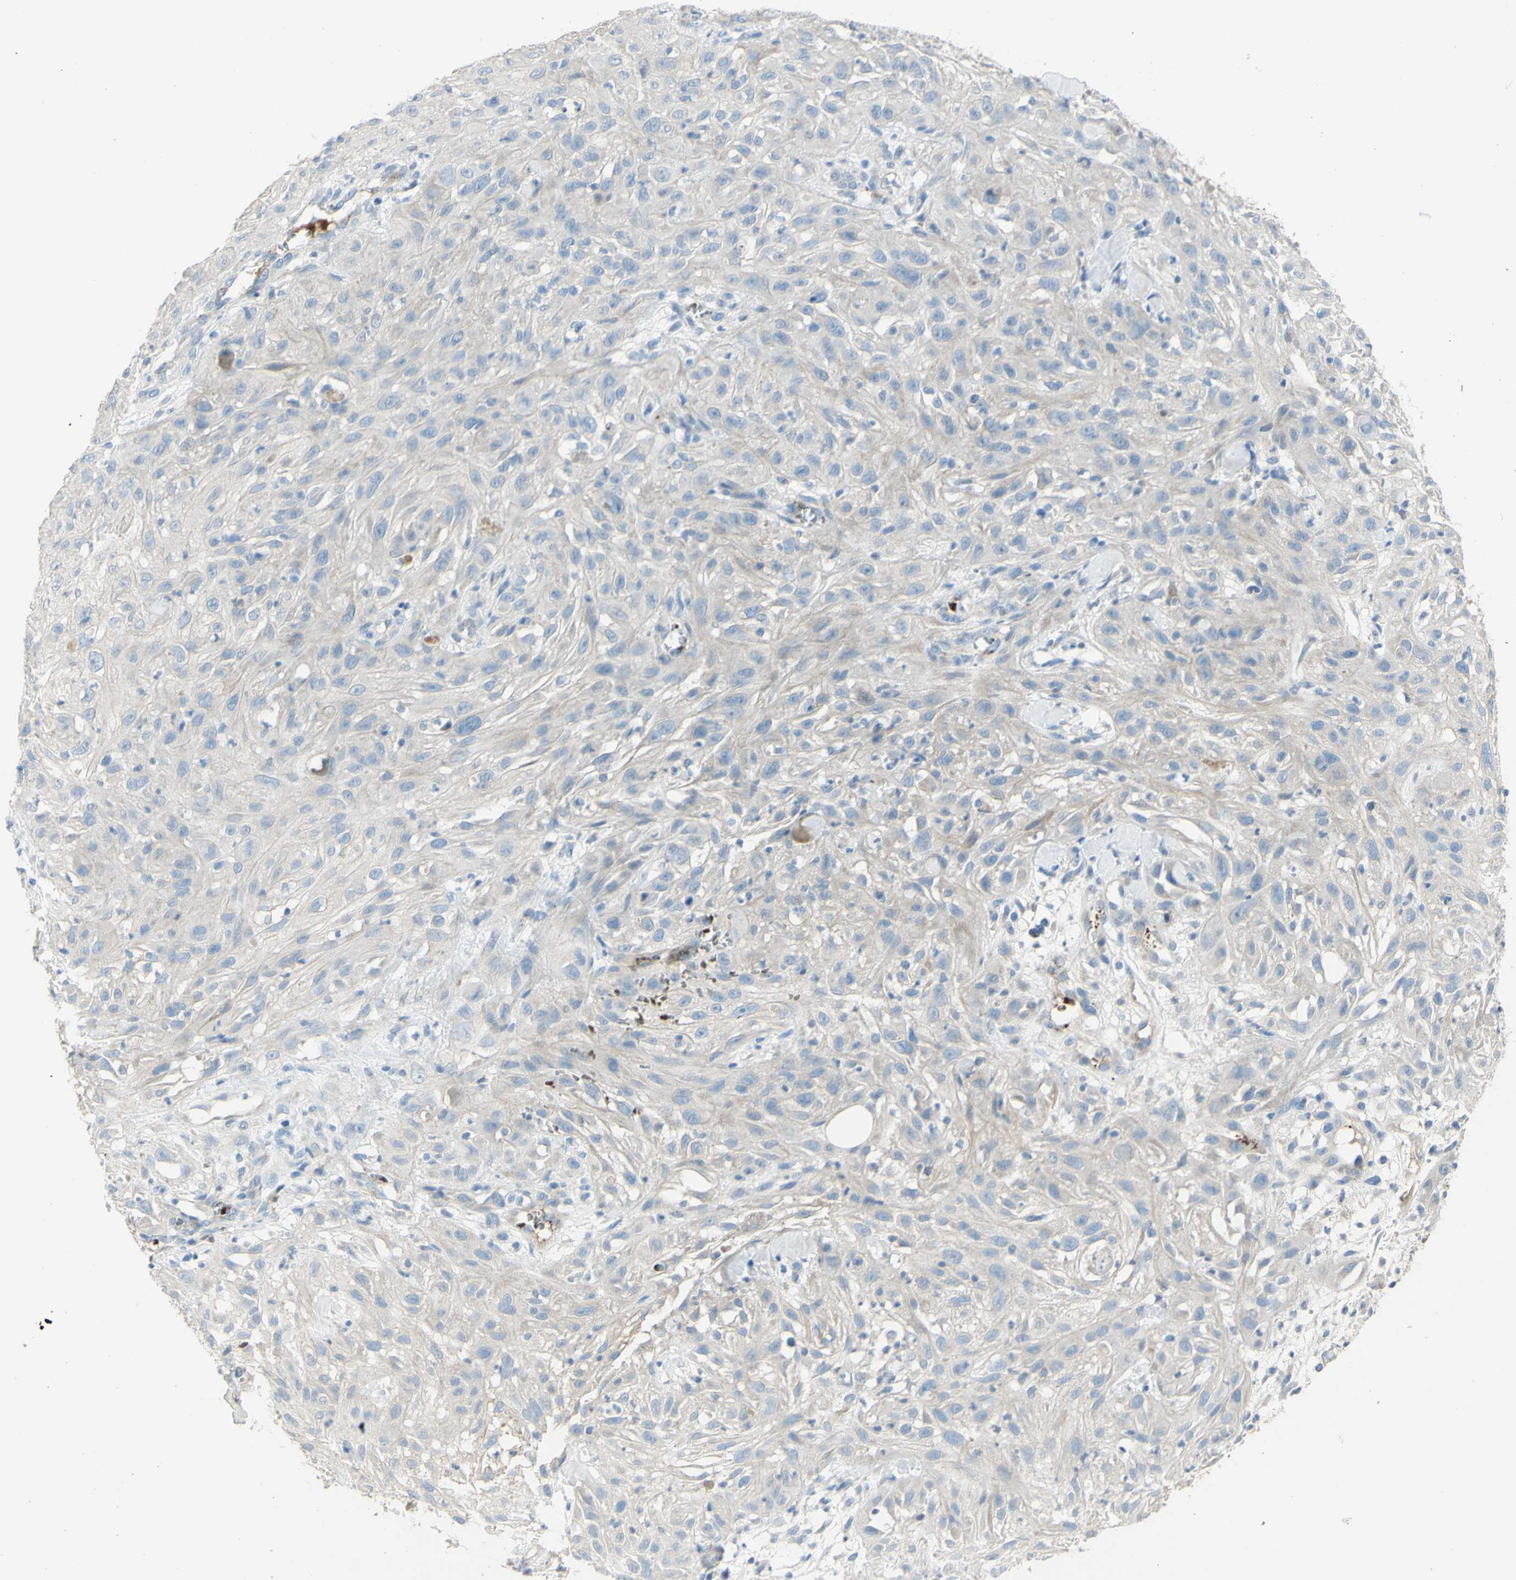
{"staining": {"intensity": "weak", "quantity": "<25%", "location": "cytoplasmic/membranous"}, "tissue": "skin cancer", "cell_type": "Tumor cells", "image_type": "cancer", "snomed": [{"axis": "morphology", "description": "Squamous cell carcinoma, NOS"}, {"axis": "topography", "description": "Skin"}], "caption": "Immunohistochemistry (IHC) of skin cancer displays no expression in tumor cells.", "gene": "GAN", "patient": {"sex": "male", "age": 75}}